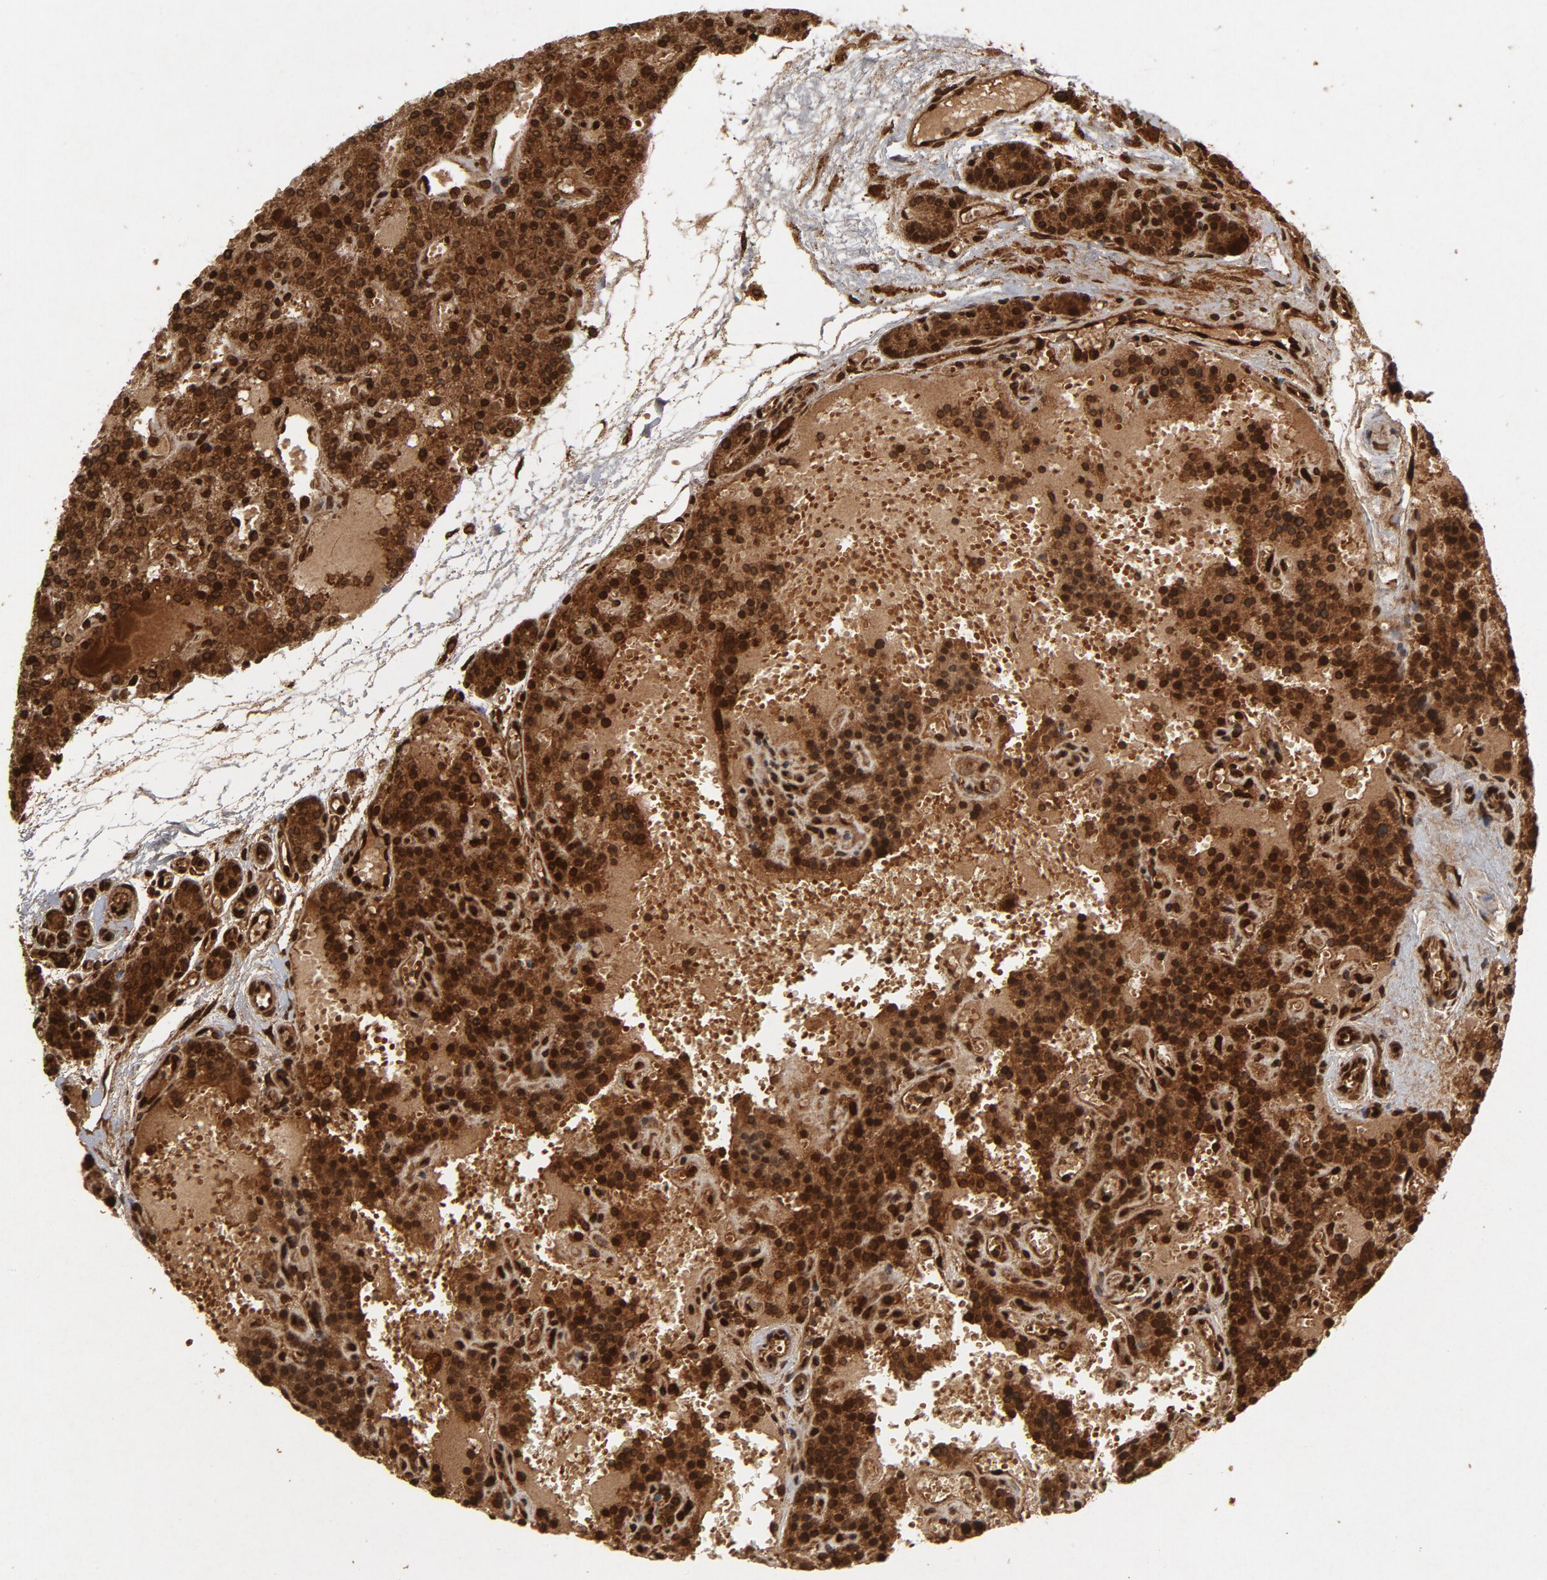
{"staining": {"intensity": "strong", "quantity": ">75%", "location": "cytoplasmic/membranous,nuclear"}, "tissue": "parathyroid gland", "cell_type": "Glandular cells", "image_type": "normal", "snomed": [{"axis": "morphology", "description": "Normal tissue, NOS"}, {"axis": "topography", "description": "Parathyroid gland"}], "caption": "Glandular cells show high levels of strong cytoplasmic/membranous,nuclear staining in approximately >75% of cells in normal parathyroid gland. The protein of interest is stained brown, and the nuclei are stained in blue (DAB IHC with brightfield microscopy, high magnification).", "gene": "LMNA", "patient": {"sex": "male", "age": 25}}